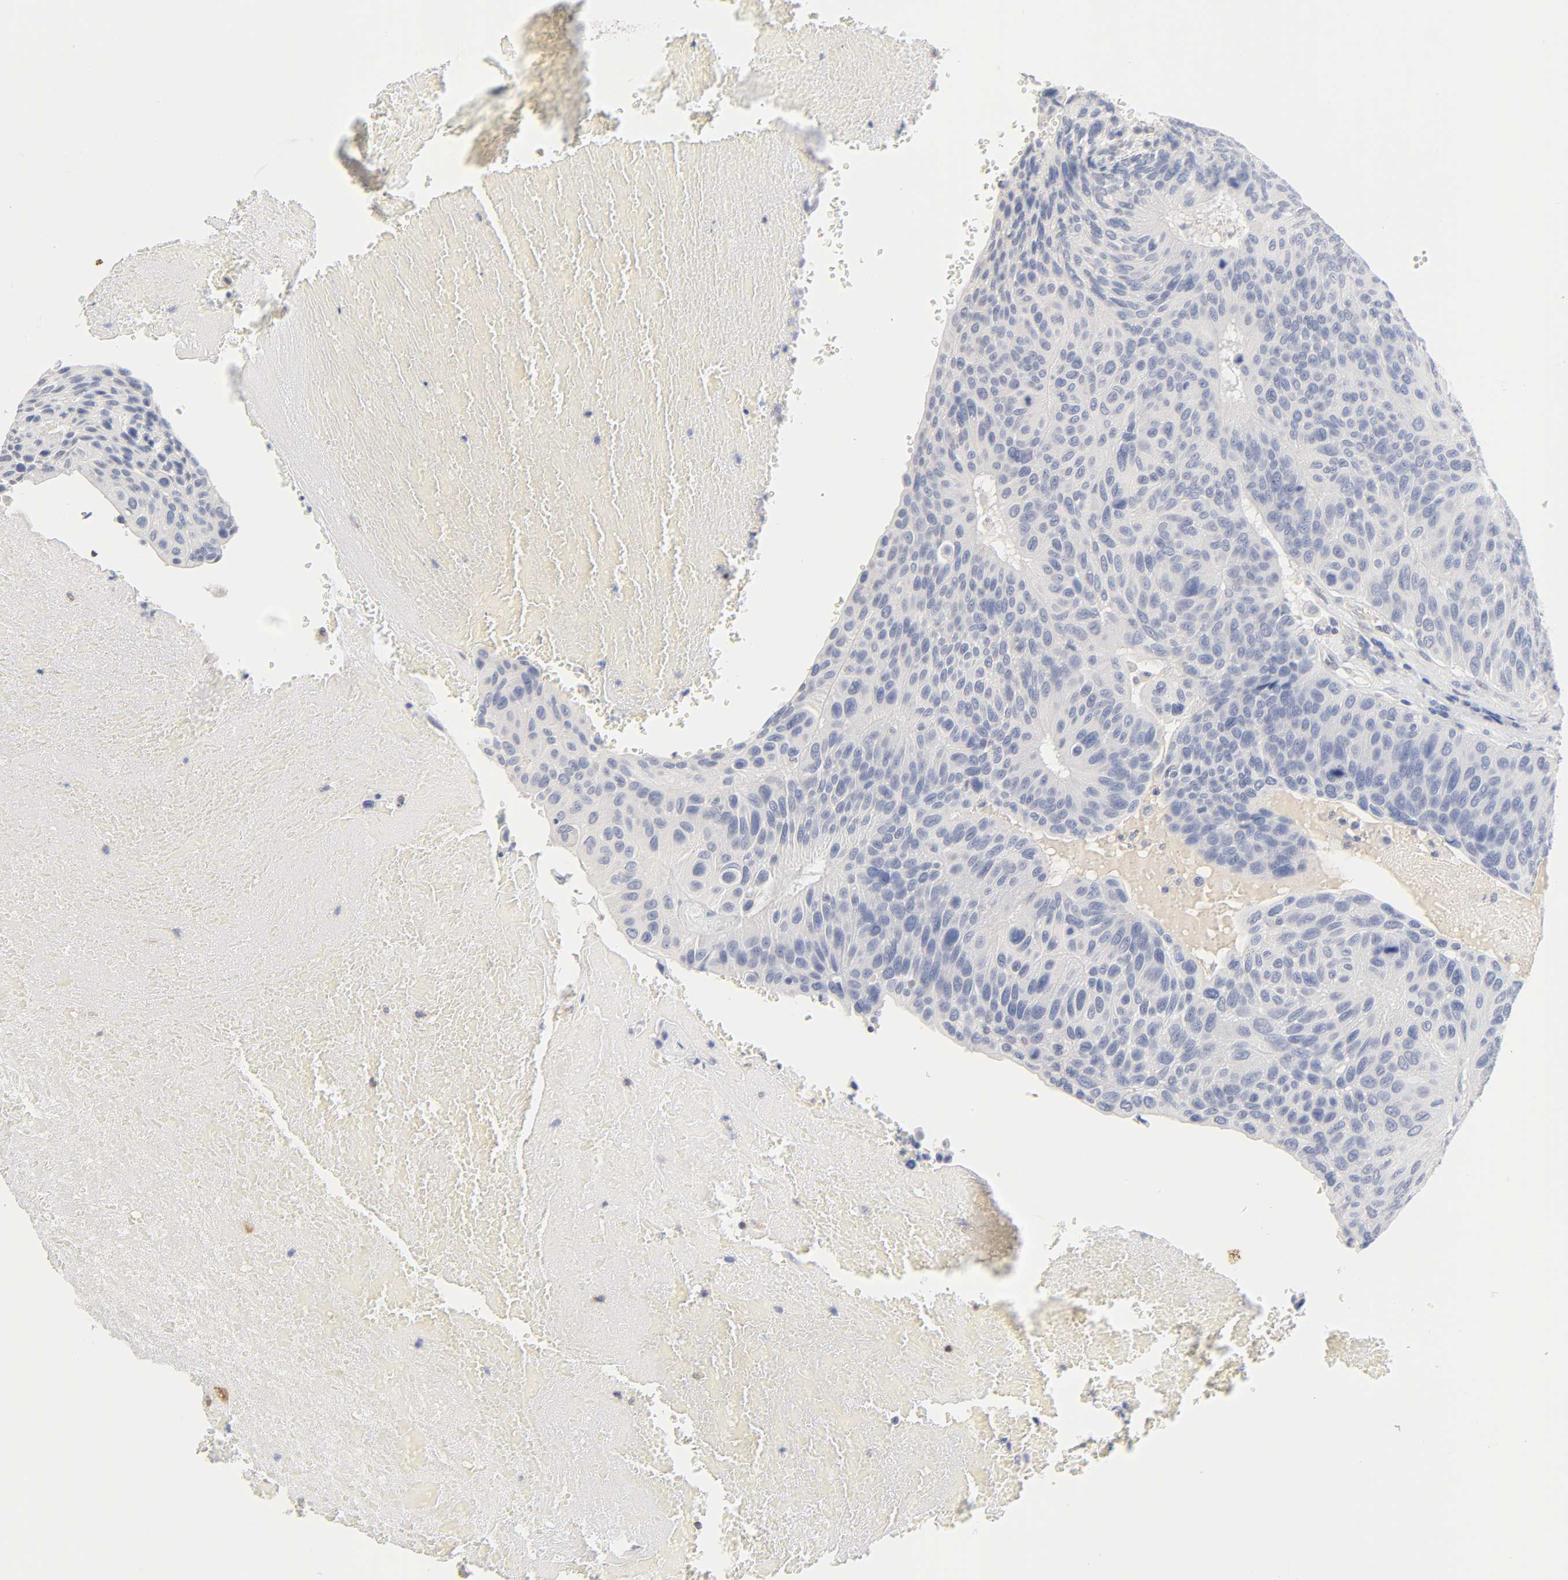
{"staining": {"intensity": "negative", "quantity": "none", "location": "none"}, "tissue": "urothelial cancer", "cell_type": "Tumor cells", "image_type": "cancer", "snomed": [{"axis": "morphology", "description": "Urothelial carcinoma, High grade"}, {"axis": "topography", "description": "Urinary bladder"}], "caption": "This is an IHC image of urothelial cancer. There is no positivity in tumor cells.", "gene": "NFATC1", "patient": {"sex": "male", "age": 66}}